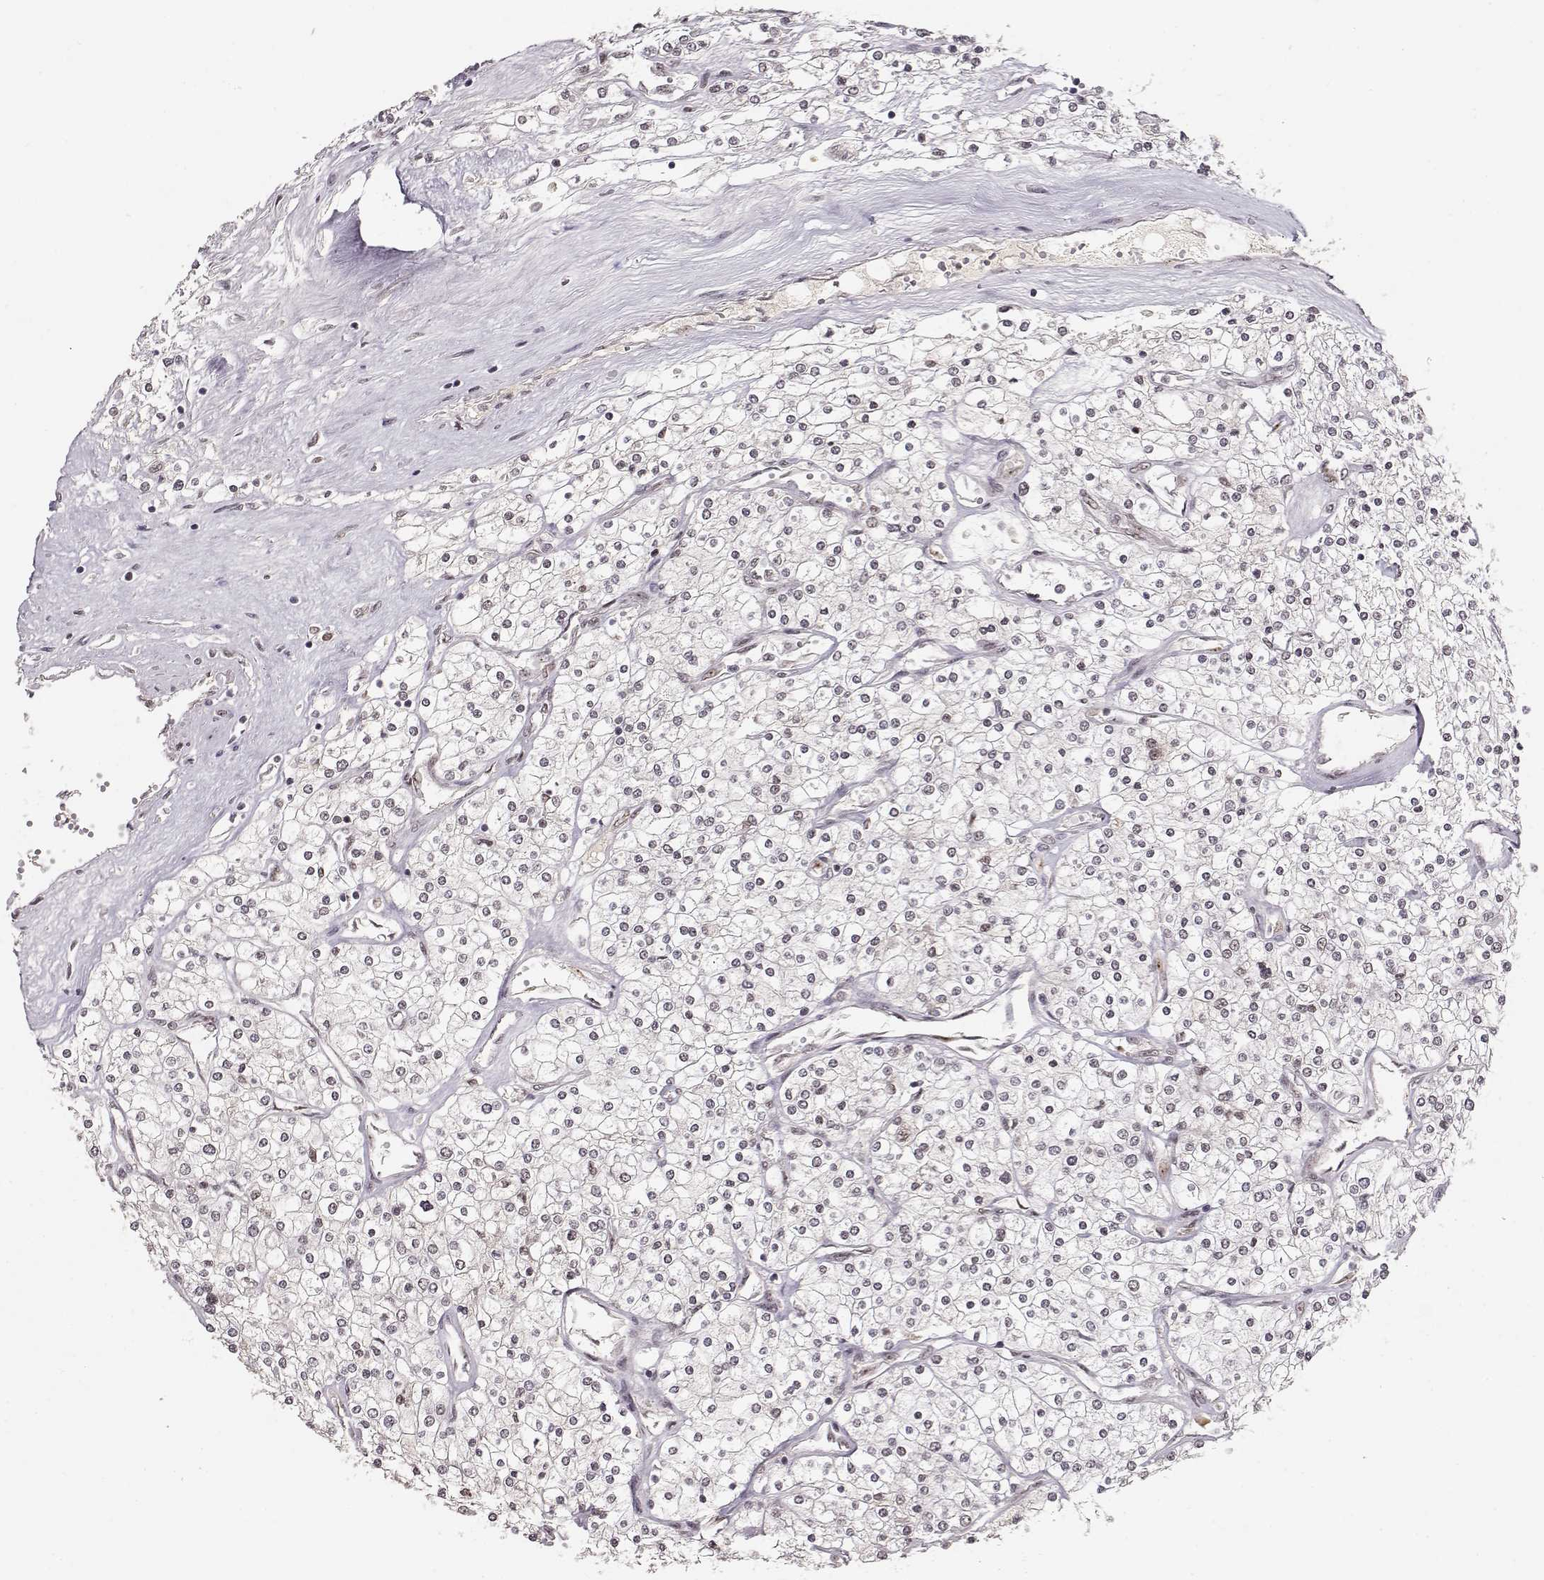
{"staining": {"intensity": "negative", "quantity": "none", "location": "none"}, "tissue": "renal cancer", "cell_type": "Tumor cells", "image_type": "cancer", "snomed": [{"axis": "morphology", "description": "Adenocarcinoma, NOS"}, {"axis": "topography", "description": "Kidney"}], "caption": "Immunohistochemistry (IHC) histopathology image of neoplastic tissue: human renal adenocarcinoma stained with DAB exhibits no significant protein expression in tumor cells.", "gene": "CSNK2A1", "patient": {"sex": "male", "age": 80}}